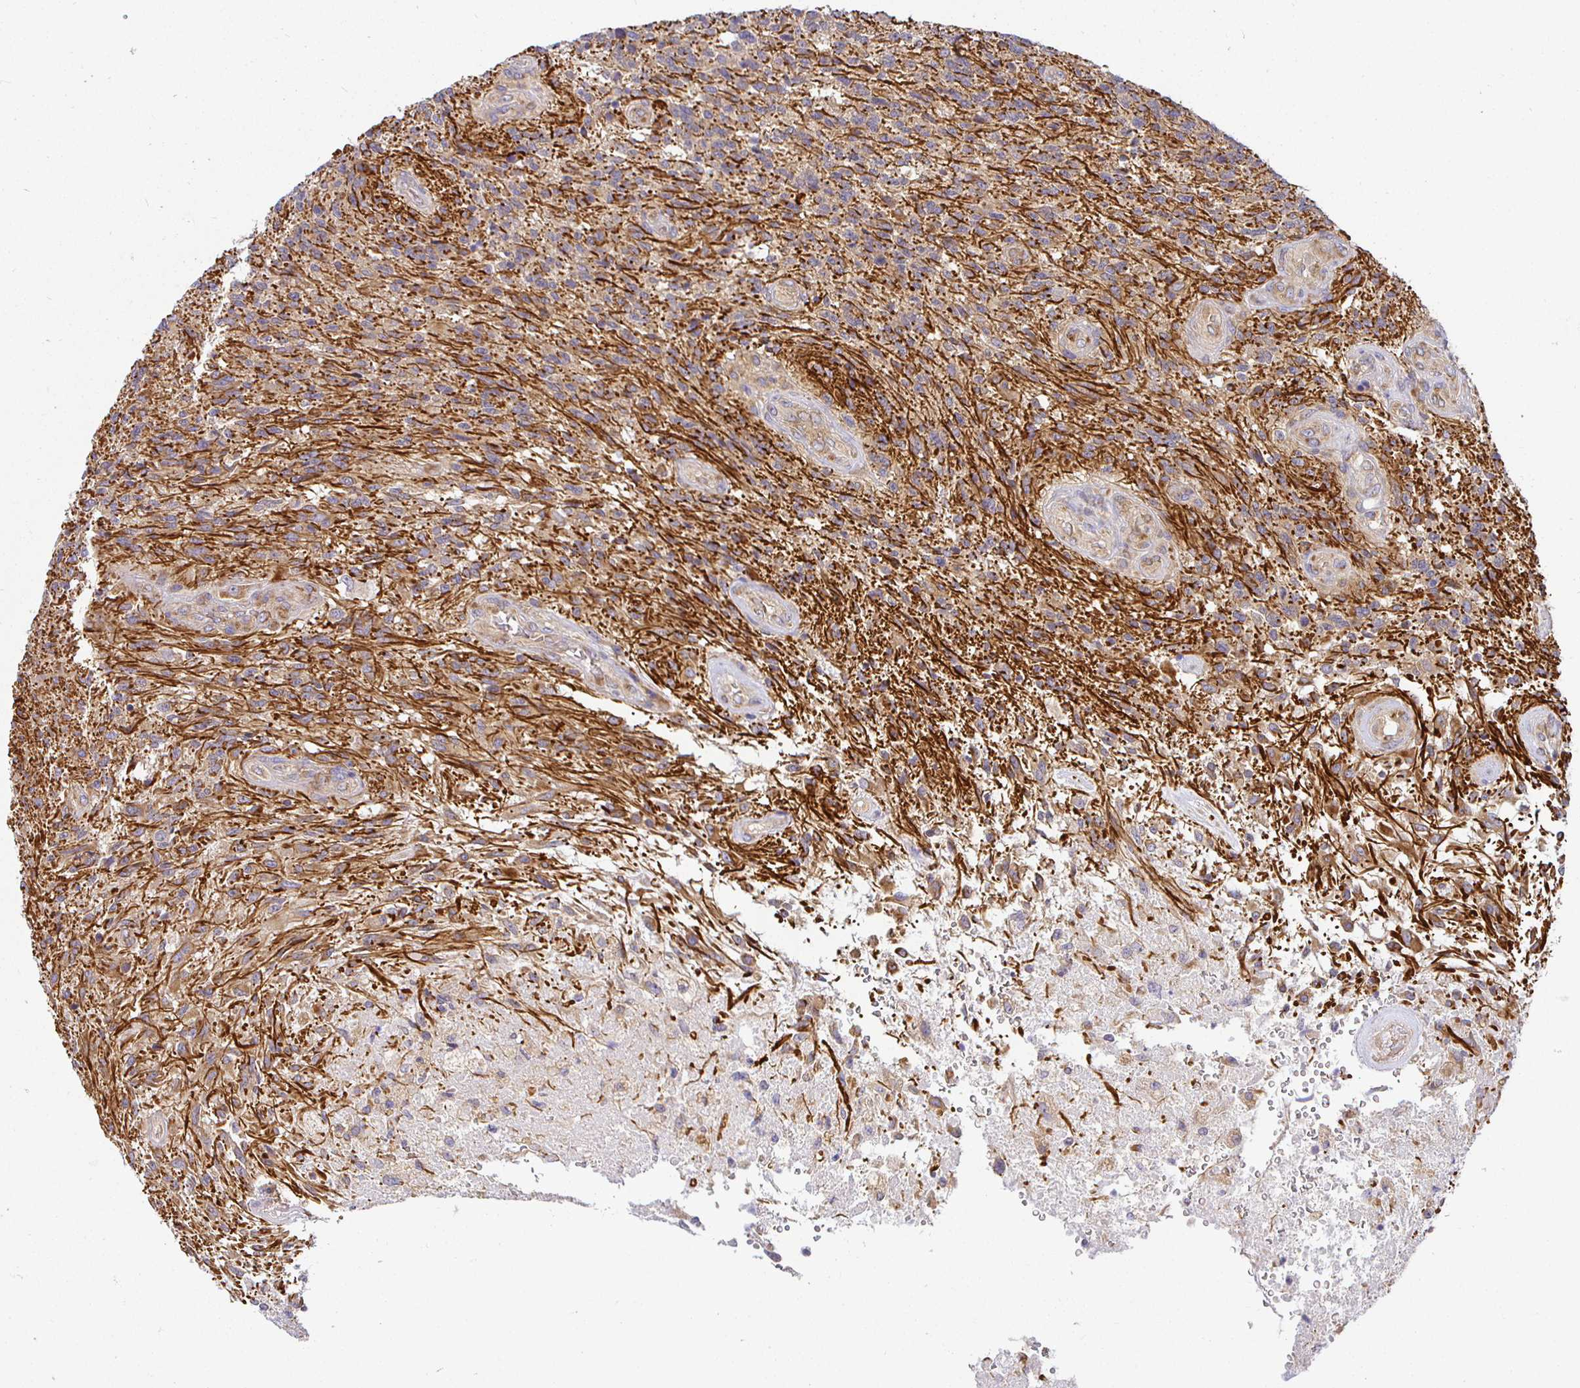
{"staining": {"intensity": "weak", "quantity": ">75%", "location": "cytoplasmic/membranous"}, "tissue": "glioma", "cell_type": "Tumor cells", "image_type": "cancer", "snomed": [{"axis": "morphology", "description": "Glioma, malignant, High grade"}, {"axis": "topography", "description": "Brain"}], "caption": "Glioma tissue displays weak cytoplasmic/membranous expression in about >75% of tumor cells", "gene": "IRAK1", "patient": {"sex": "male", "age": 56}}